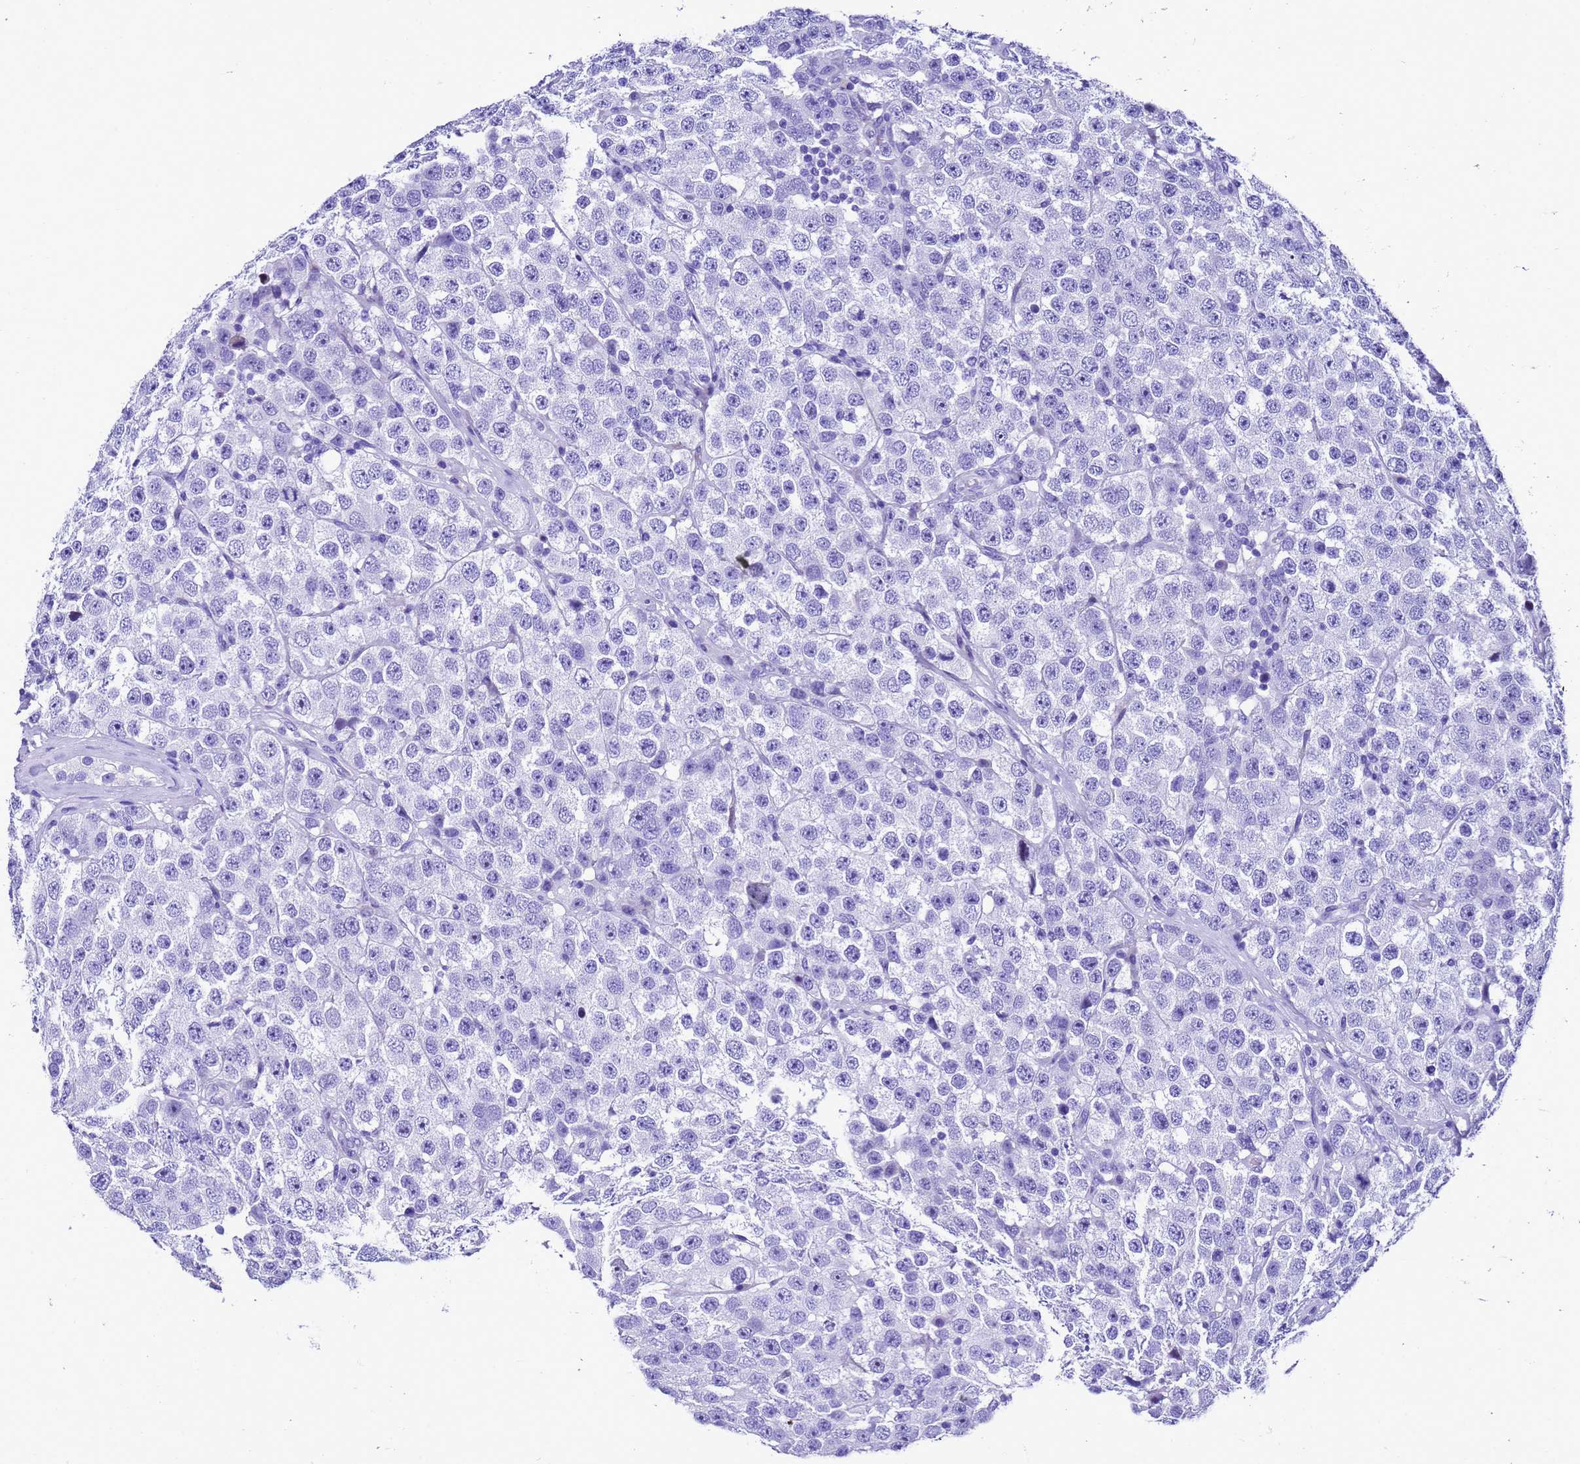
{"staining": {"intensity": "negative", "quantity": "none", "location": "none"}, "tissue": "testis cancer", "cell_type": "Tumor cells", "image_type": "cancer", "snomed": [{"axis": "morphology", "description": "Seminoma, NOS"}, {"axis": "topography", "description": "Testis"}], "caption": "Histopathology image shows no protein staining in tumor cells of testis cancer tissue.", "gene": "UGT2B10", "patient": {"sex": "male", "age": 28}}